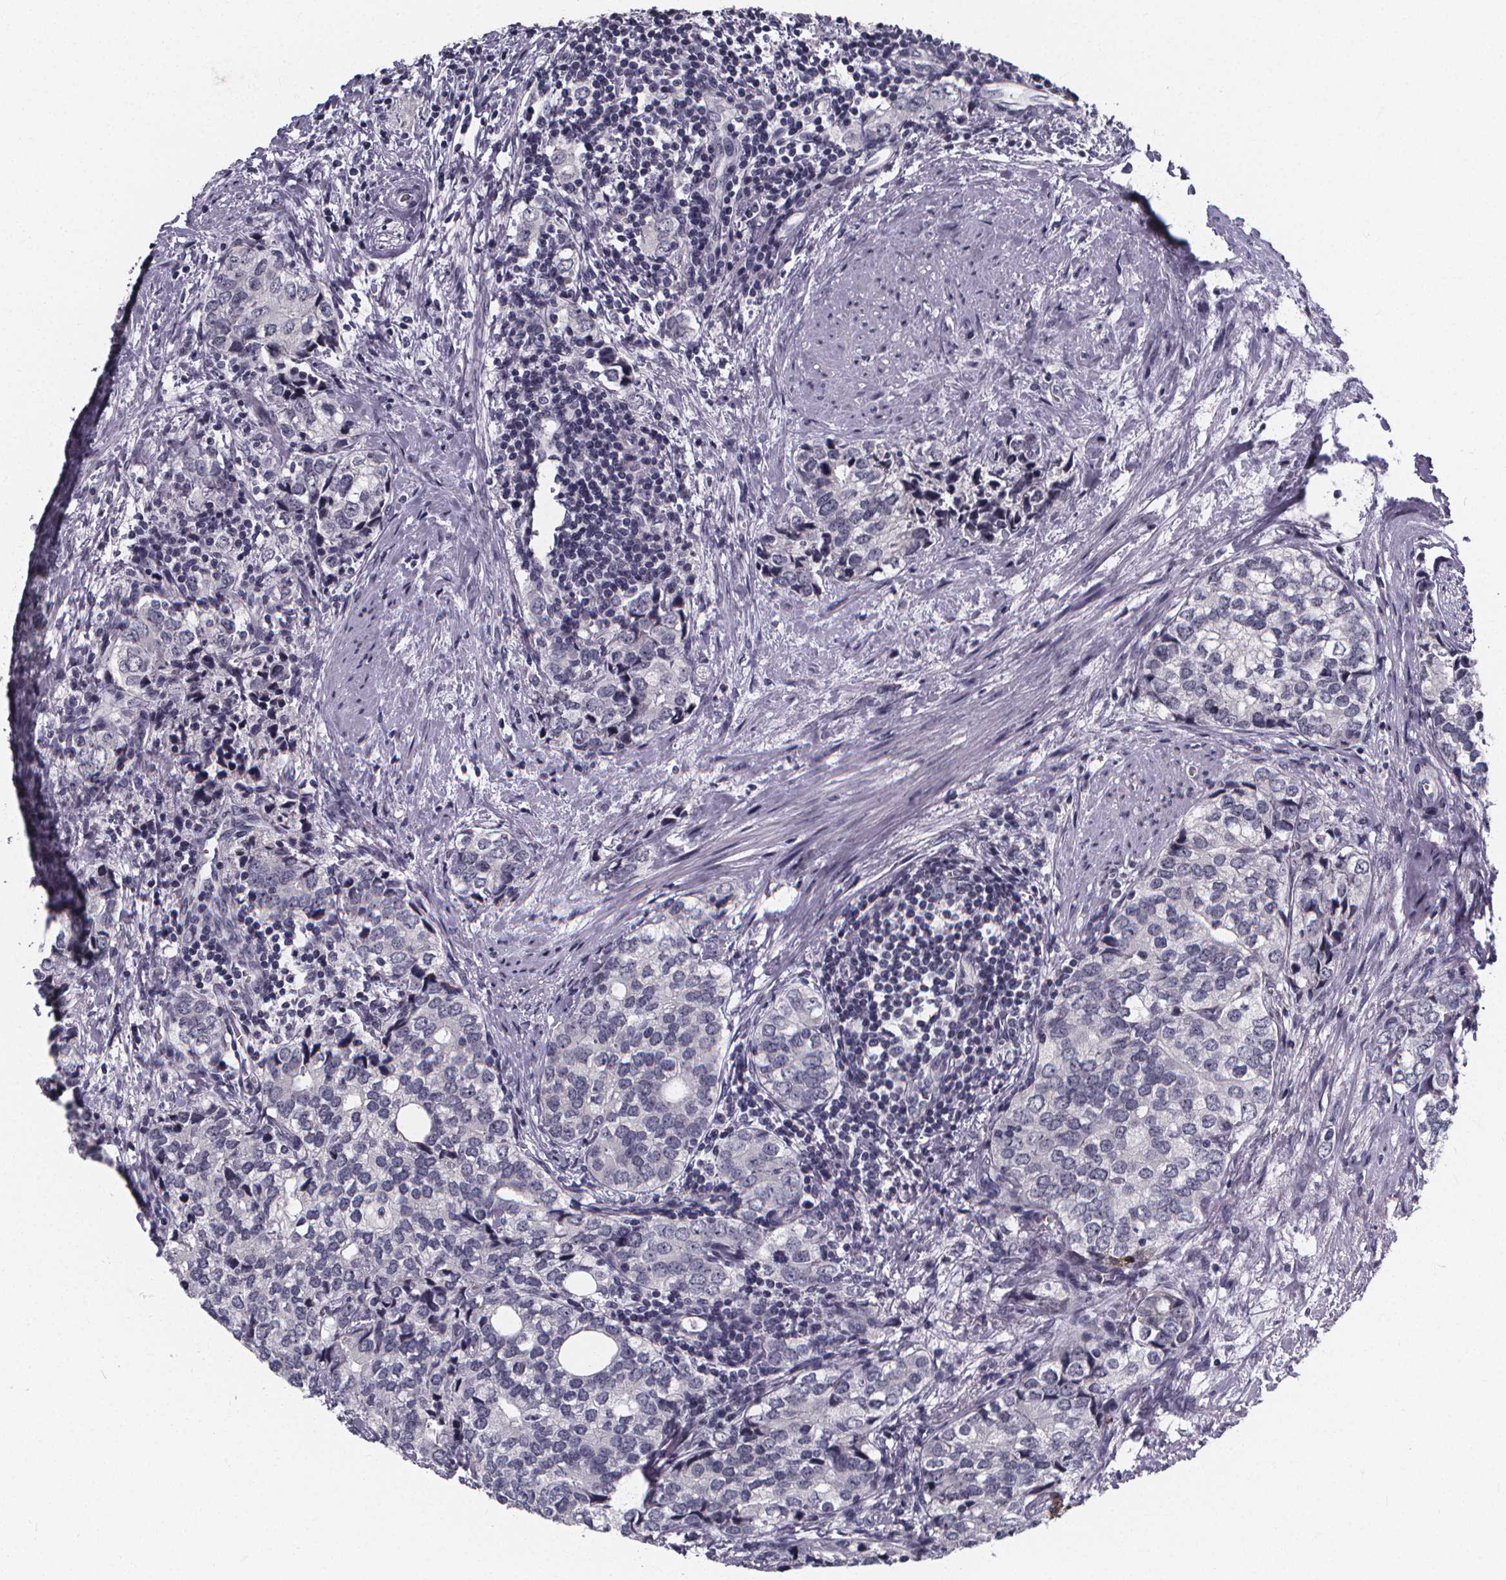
{"staining": {"intensity": "negative", "quantity": "none", "location": "none"}, "tissue": "prostate cancer", "cell_type": "Tumor cells", "image_type": "cancer", "snomed": [{"axis": "morphology", "description": "Adenocarcinoma, NOS"}, {"axis": "topography", "description": "Prostate and seminal vesicle, NOS"}], "caption": "Immunohistochemistry of prostate cancer (adenocarcinoma) reveals no expression in tumor cells. (DAB (3,3'-diaminobenzidine) IHC, high magnification).", "gene": "AGT", "patient": {"sex": "male", "age": 63}}